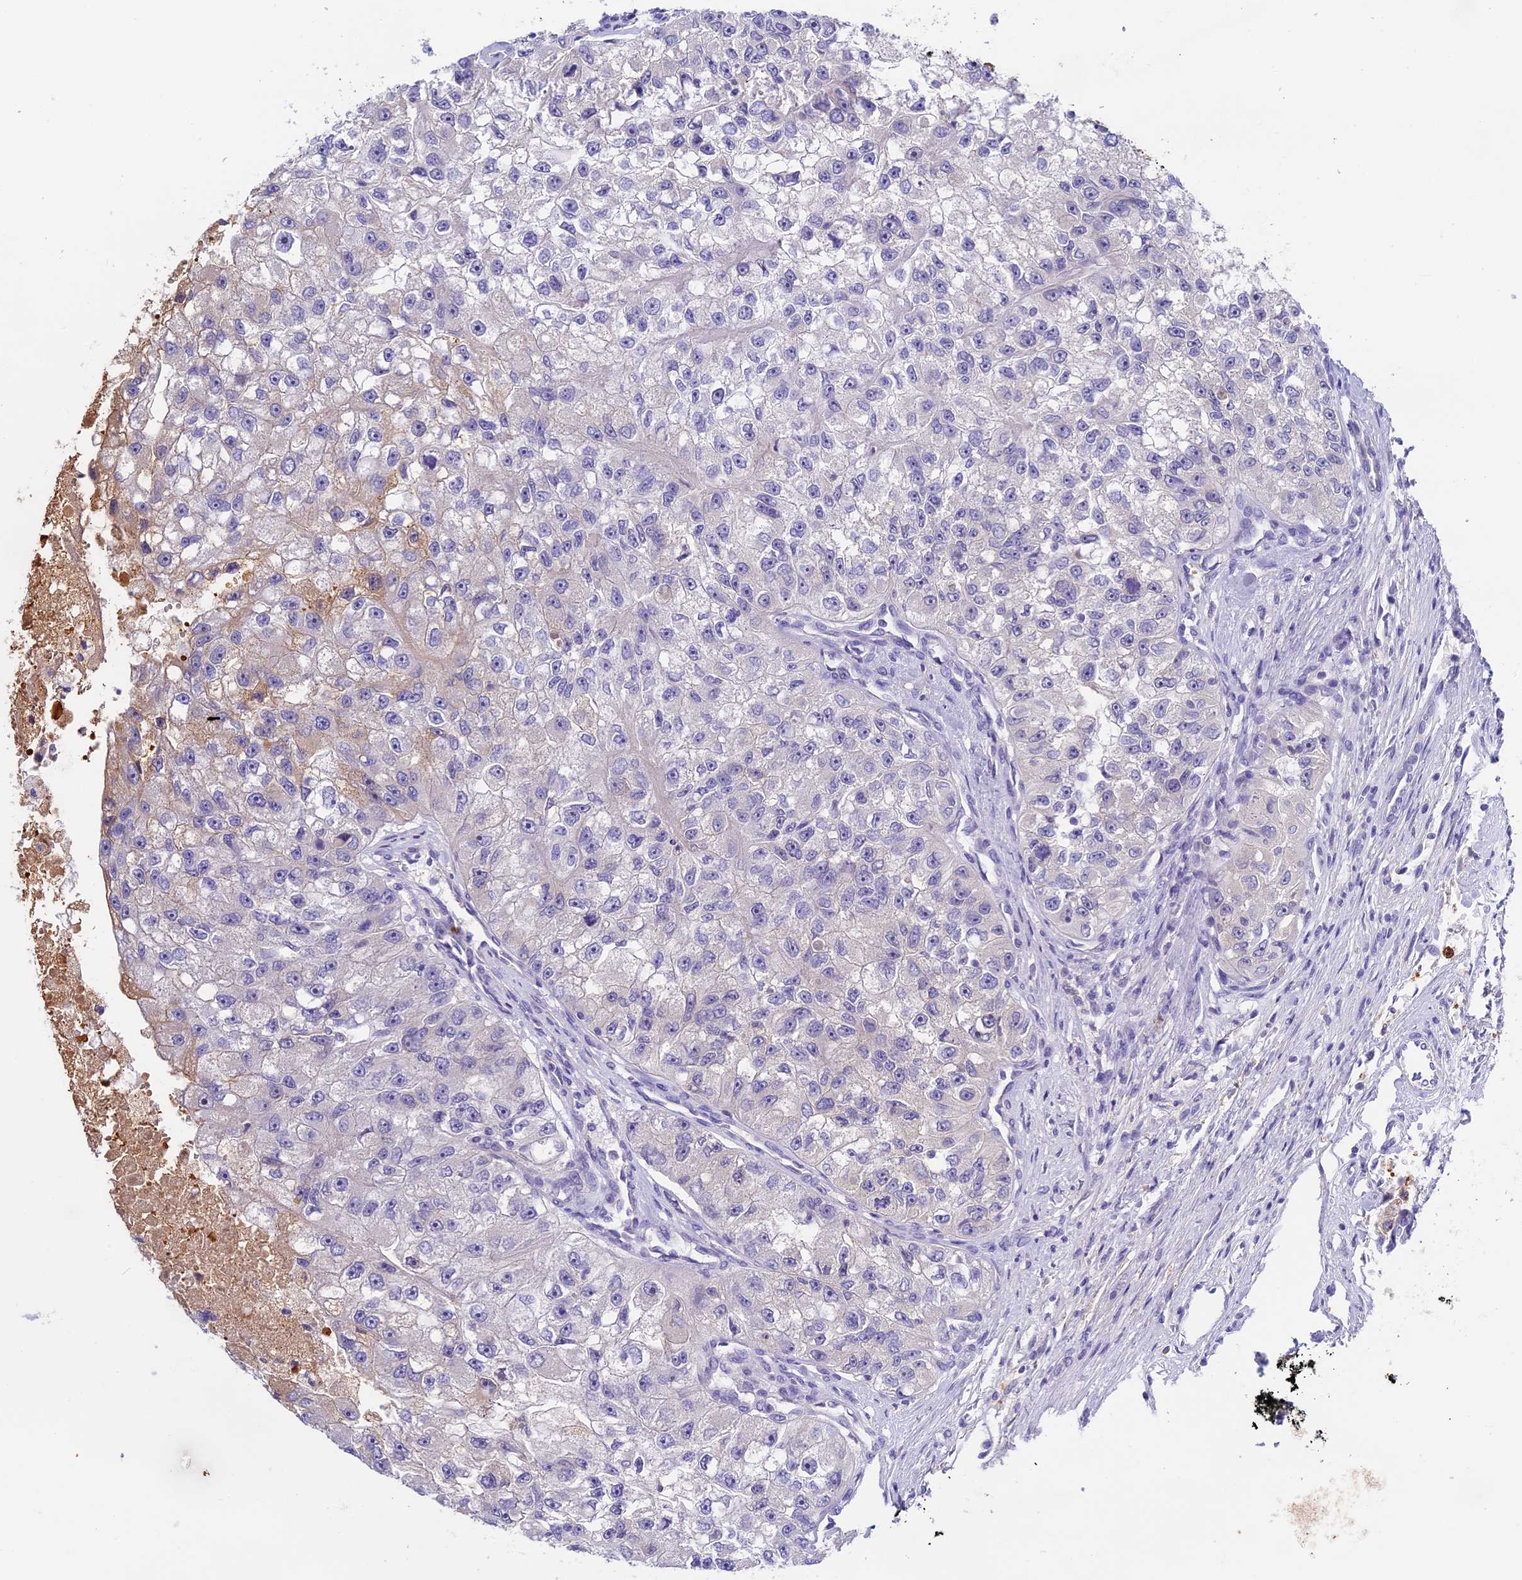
{"staining": {"intensity": "negative", "quantity": "none", "location": "none"}, "tissue": "renal cancer", "cell_type": "Tumor cells", "image_type": "cancer", "snomed": [{"axis": "morphology", "description": "Adenocarcinoma, NOS"}, {"axis": "topography", "description": "Kidney"}], "caption": "Immunohistochemistry (IHC) photomicrograph of human renal cancer stained for a protein (brown), which demonstrates no positivity in tumor cells.", "gene": "ADGRD1", "patient": {"sex": "male", "age": 63}}